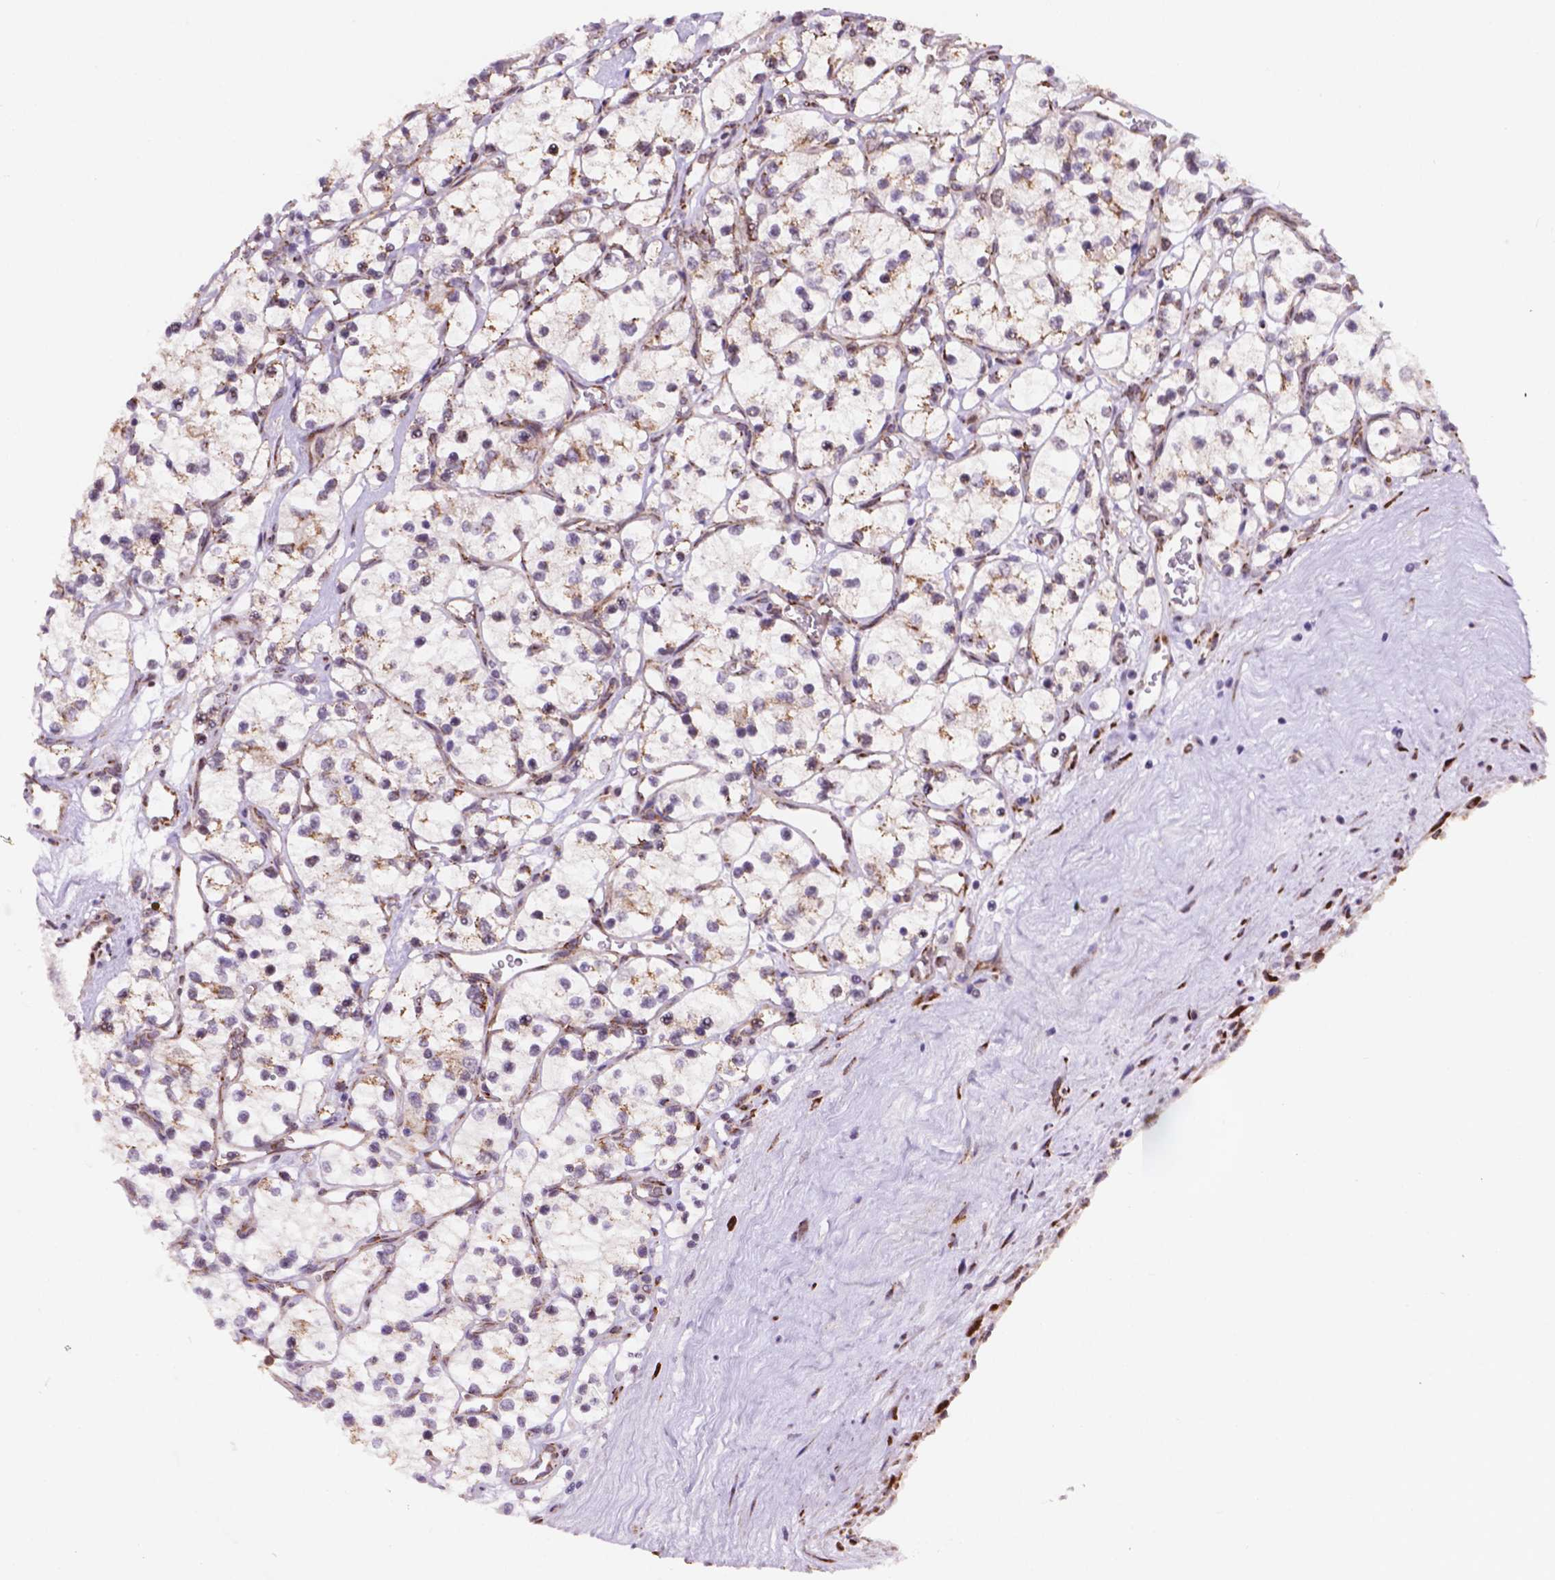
{"staining": {"intensity": "weak", "quantity": "25%-75%", "location": "cytoplasmic/membranous"}, "tissue": "renal cancer", "cell_type": "Tumor cells", "image_type": "cancer", "snomed": [{"axis": "morphology", "description": "Adenocarcinoma, NOS"}, {"axis": "topography", "description": "Kidney"}], "caption": "Weak cytoplasmic/membranous positivity for a protein is identified in about 25%-75% of tumor cells of renal cancer (adenocarcinoma) using IHC.", "gene": "FNIP1", "patient": {"sex": "female", "age": 69}}